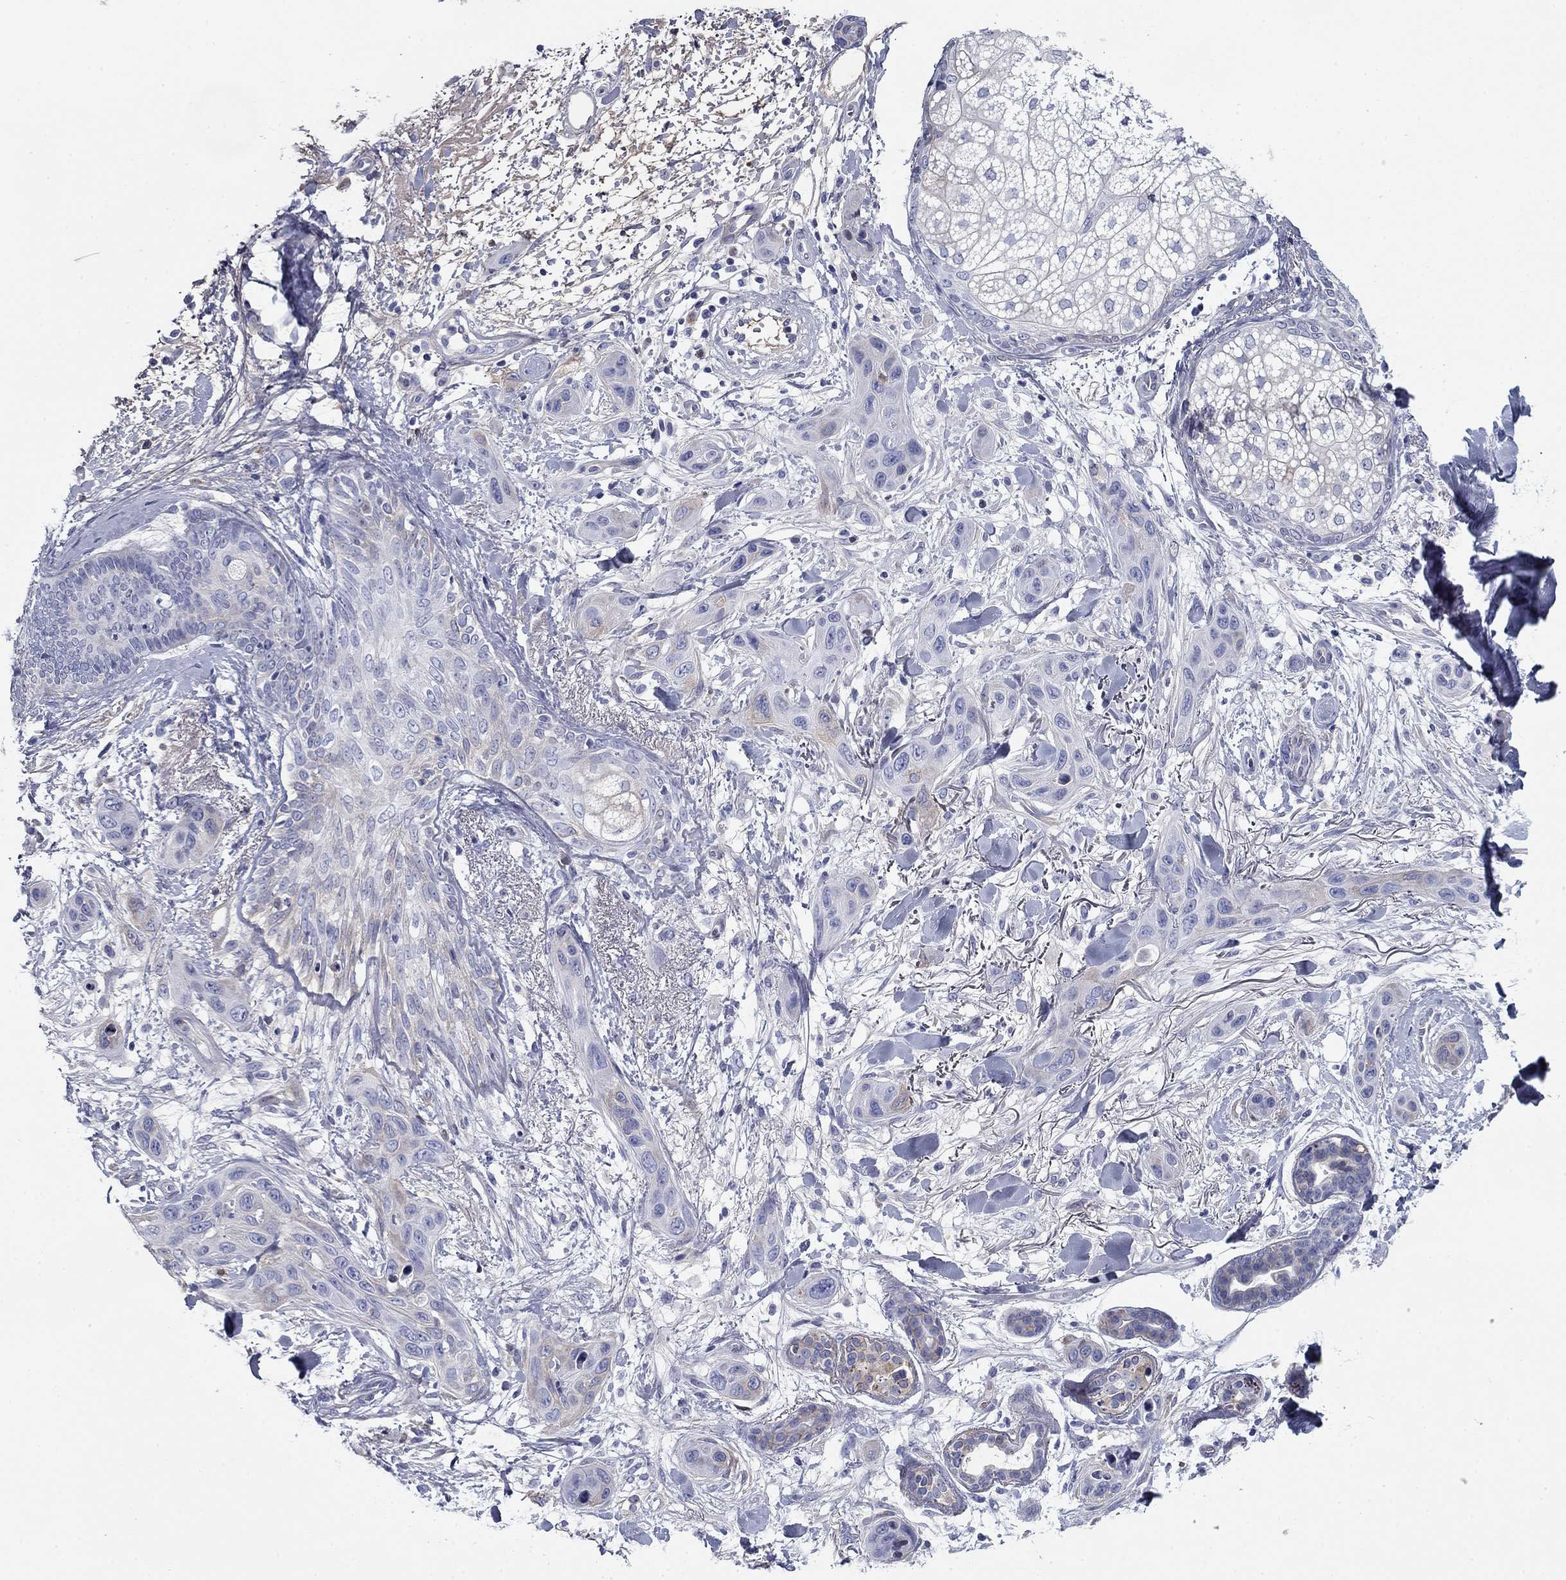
{"staining": {"intensity": "negative", "quantity": "none", "location": "none"}, "tissue": "skin cancer", "cell_type": "Tumor cells", "image_type": "cancer", "snomed": [{"axis": "morphology", "description": "Squamous cell carcinoma, NOS"}, {"axis": "topography", "description": "Skin"}], "caption": "Immunohistochemistry photomicrograph of neoplastic tissue: skin cancer stained with DAB (3,3'-diaminobenzidine) exhibits no significant protein positivity in tumor cells.", "gene": "CPLX4", "patient": {"sex": "male", "age": 78}}